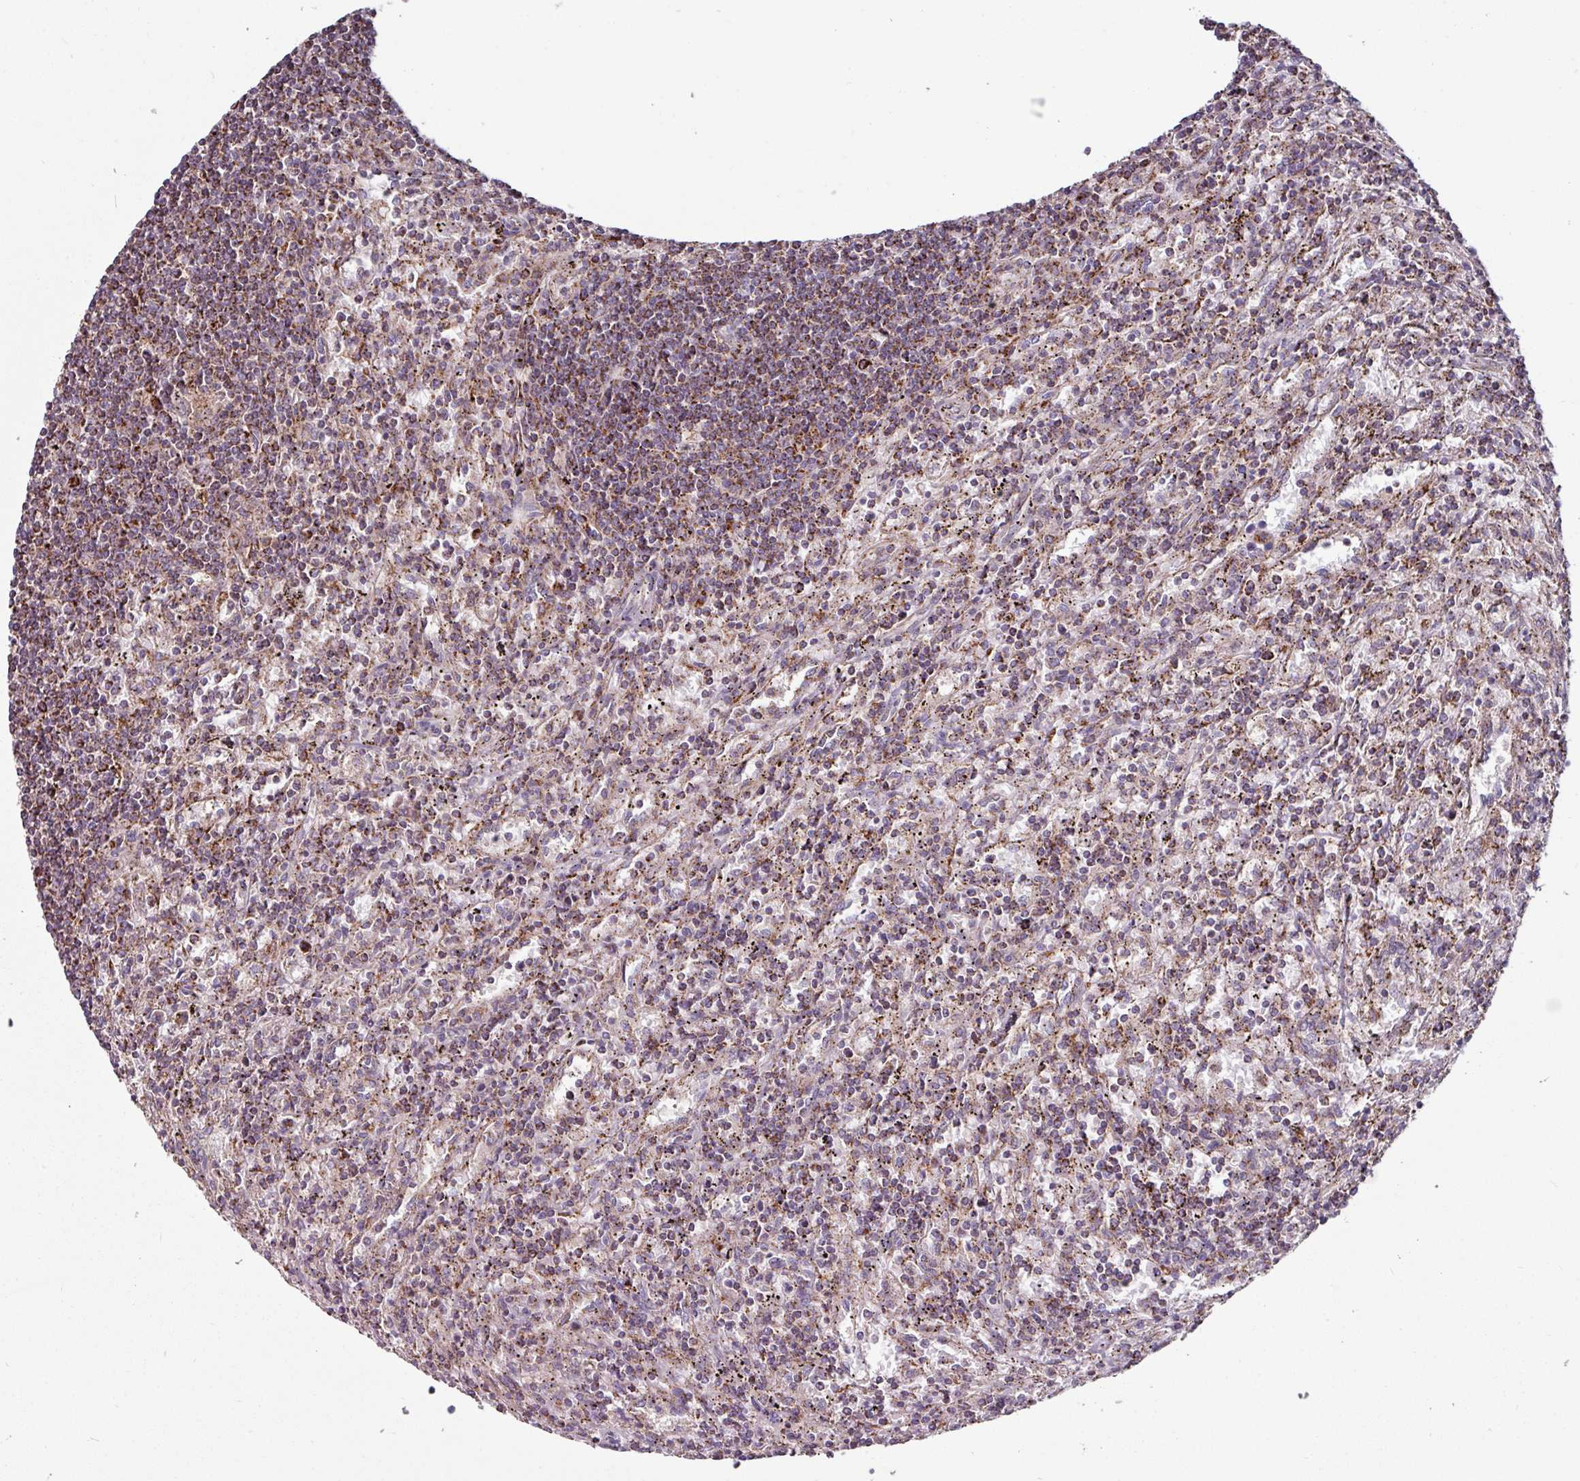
{"staining": {"intensity": "moderate", "quantity": "25%-75%", "location": "cytoplasmic/membranous"}, "tissue": "lymphoma", "cell_type": "Tumor cells", "image_type": "cancer", "snomed": [{"axis": "morphology", "description": "Malignant lymphoma, non-Hodgkin's type, Low grade"}, {"axis": "topography", "description": "Spleen"}], "caption": "This histopathology image demonstrates lymphoma stained with immunohistochemistry (IHC) to label a protein in brown. The cytoplasmic/membranous of tumor cells show moderate positivity for the protein. Nuclei are counter-stained blue.", "gene": "OR2D3", "patient": {"sex": "male", "age": 76}}